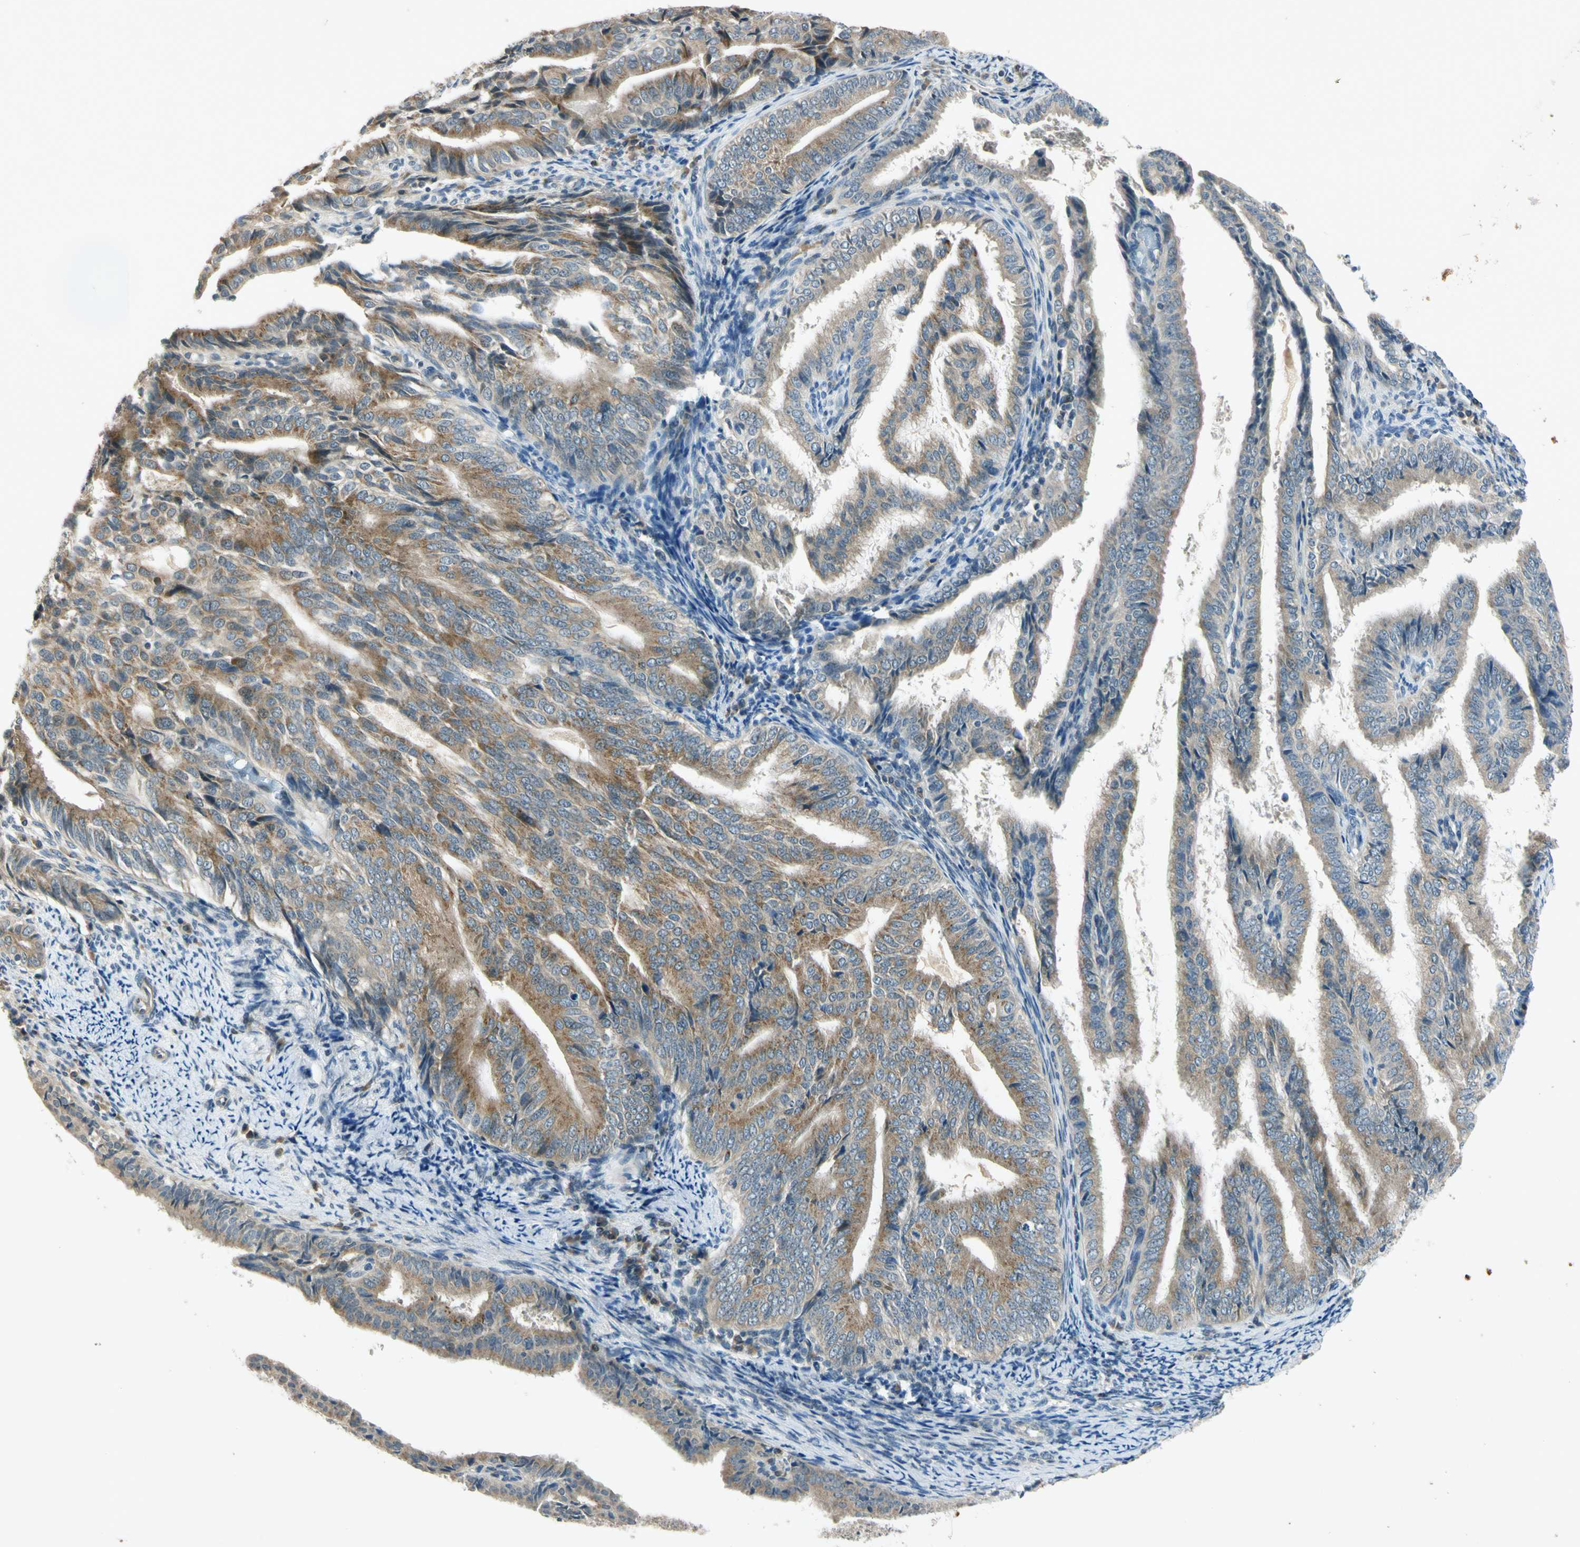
{"staining": {"intensity": "moderate", "quantity": "25%-75%", "location": "cytoplasmic/membranous"}, "tissue": "endometrial cancer", "cell_type": "Tumor cells", "image_type": "cancer", "snomed": [{"axis": "morphology", "description": "Adenocarcinoma, NOS"}, {"axis": "topography", "description": "Endometrium"}], "caption": "Endometrial adenocarcinoma was stained to show a protein in brown. There is medium levels of moderate cytoplasmic/membranous positivity in approximately 25%-75% of tumor cells. (brown staining indicates protein expression, while blue staining denotes nuclei).", "gene": "RPS6KB2", "patient": {"sex": "female", "age": 58}}